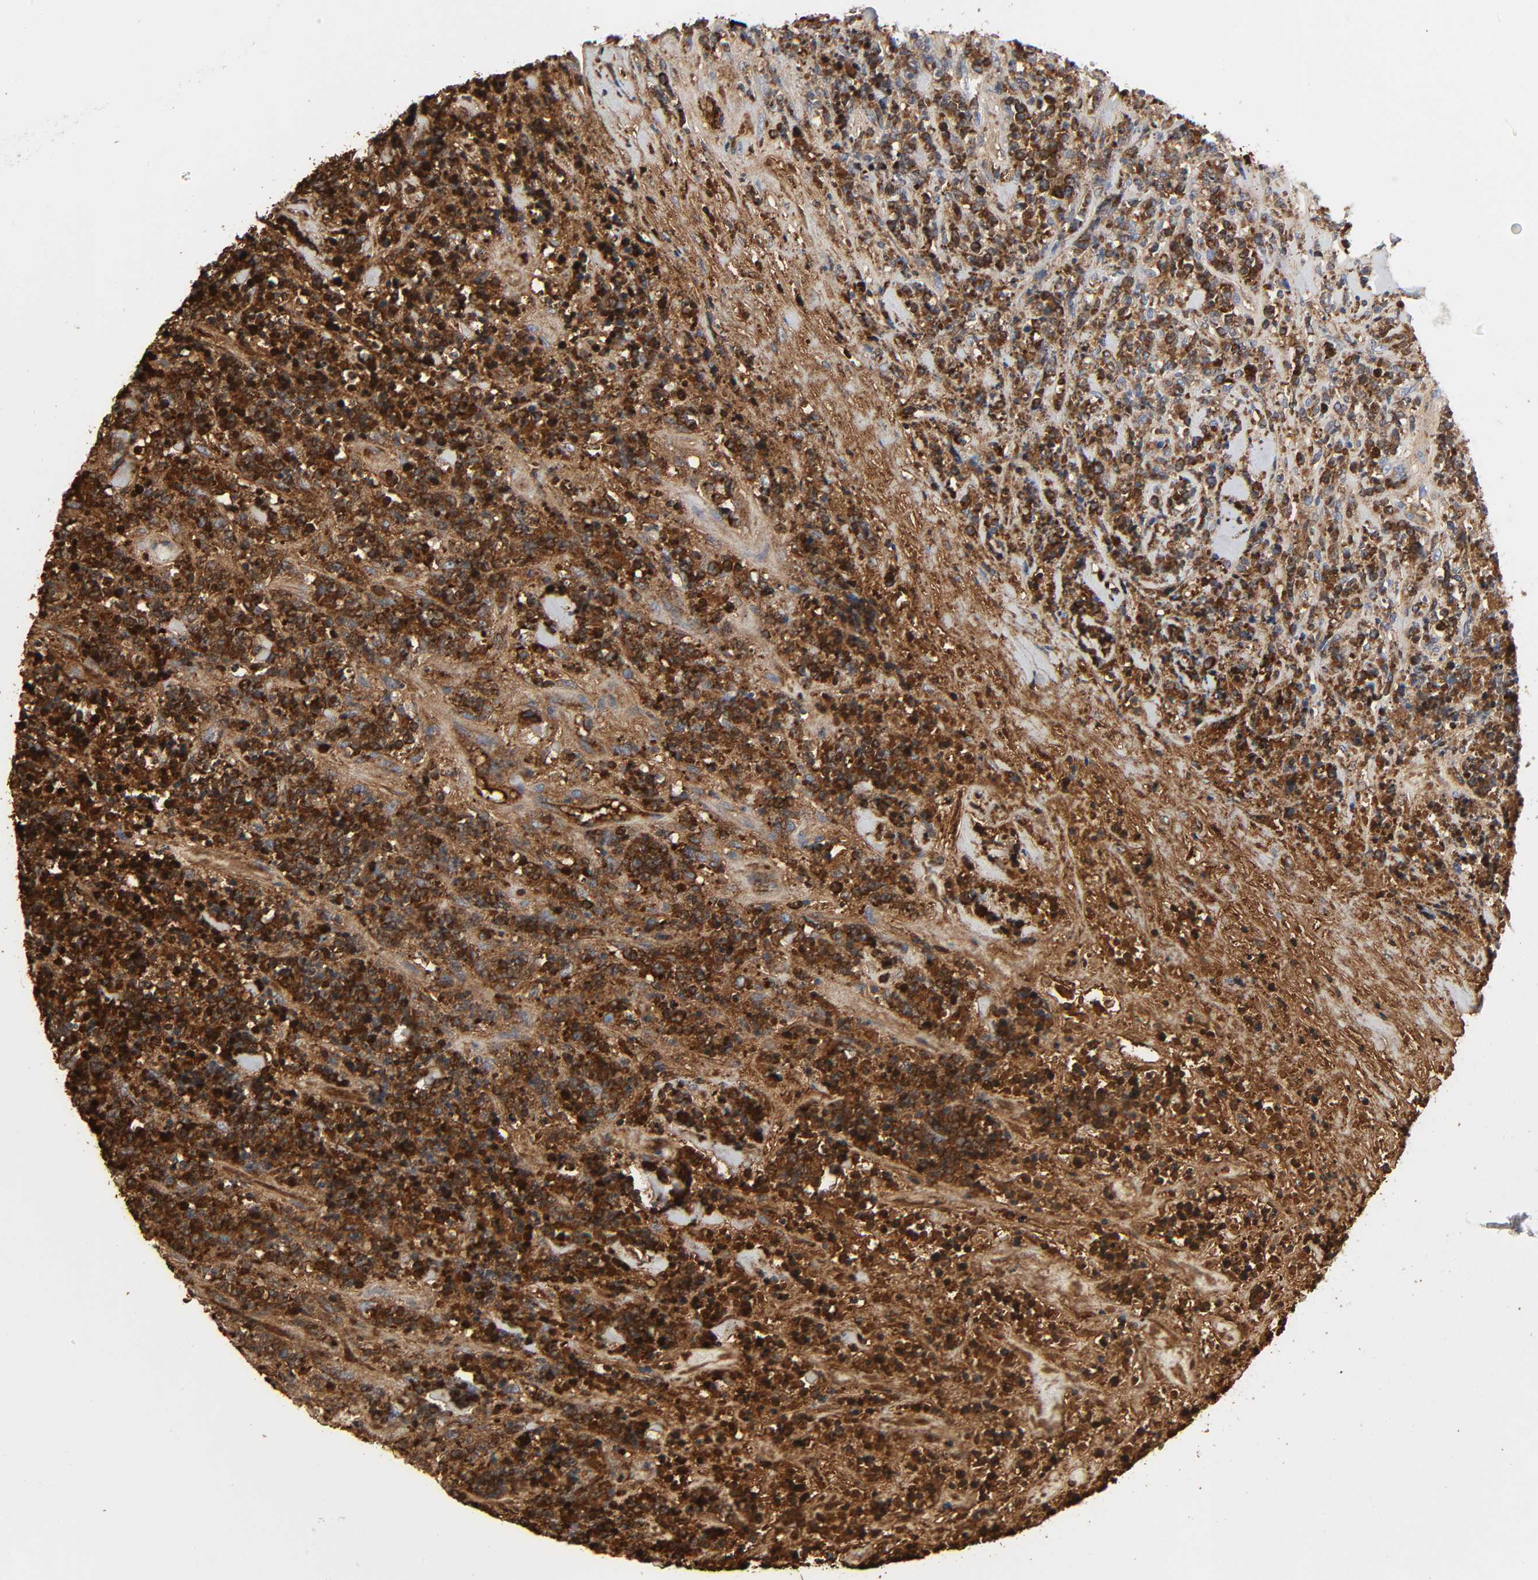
{"staining": {"intensity": "moderate", "quantity": ">75%", "location": "cytoplasmic/membranous"}, "tissue": "lymphoma", "cell_type": "Tumor cells", "image_type": "cancer", "snomed": [{"axis": "morphology", "description": "Malignant lymphoma, non-Hodgkin's type, High grade"}, {"axis": "topography", "description": "Soft tissue"}], "caption": "Protein analysis of lymphoma tissue exhibits moderate cytoplasmic/membranous staining in about >75% of tumor cells. Nuclei are stained in blue.", "gene": "C3", "patient": {"sex": "male", "age": 18}}